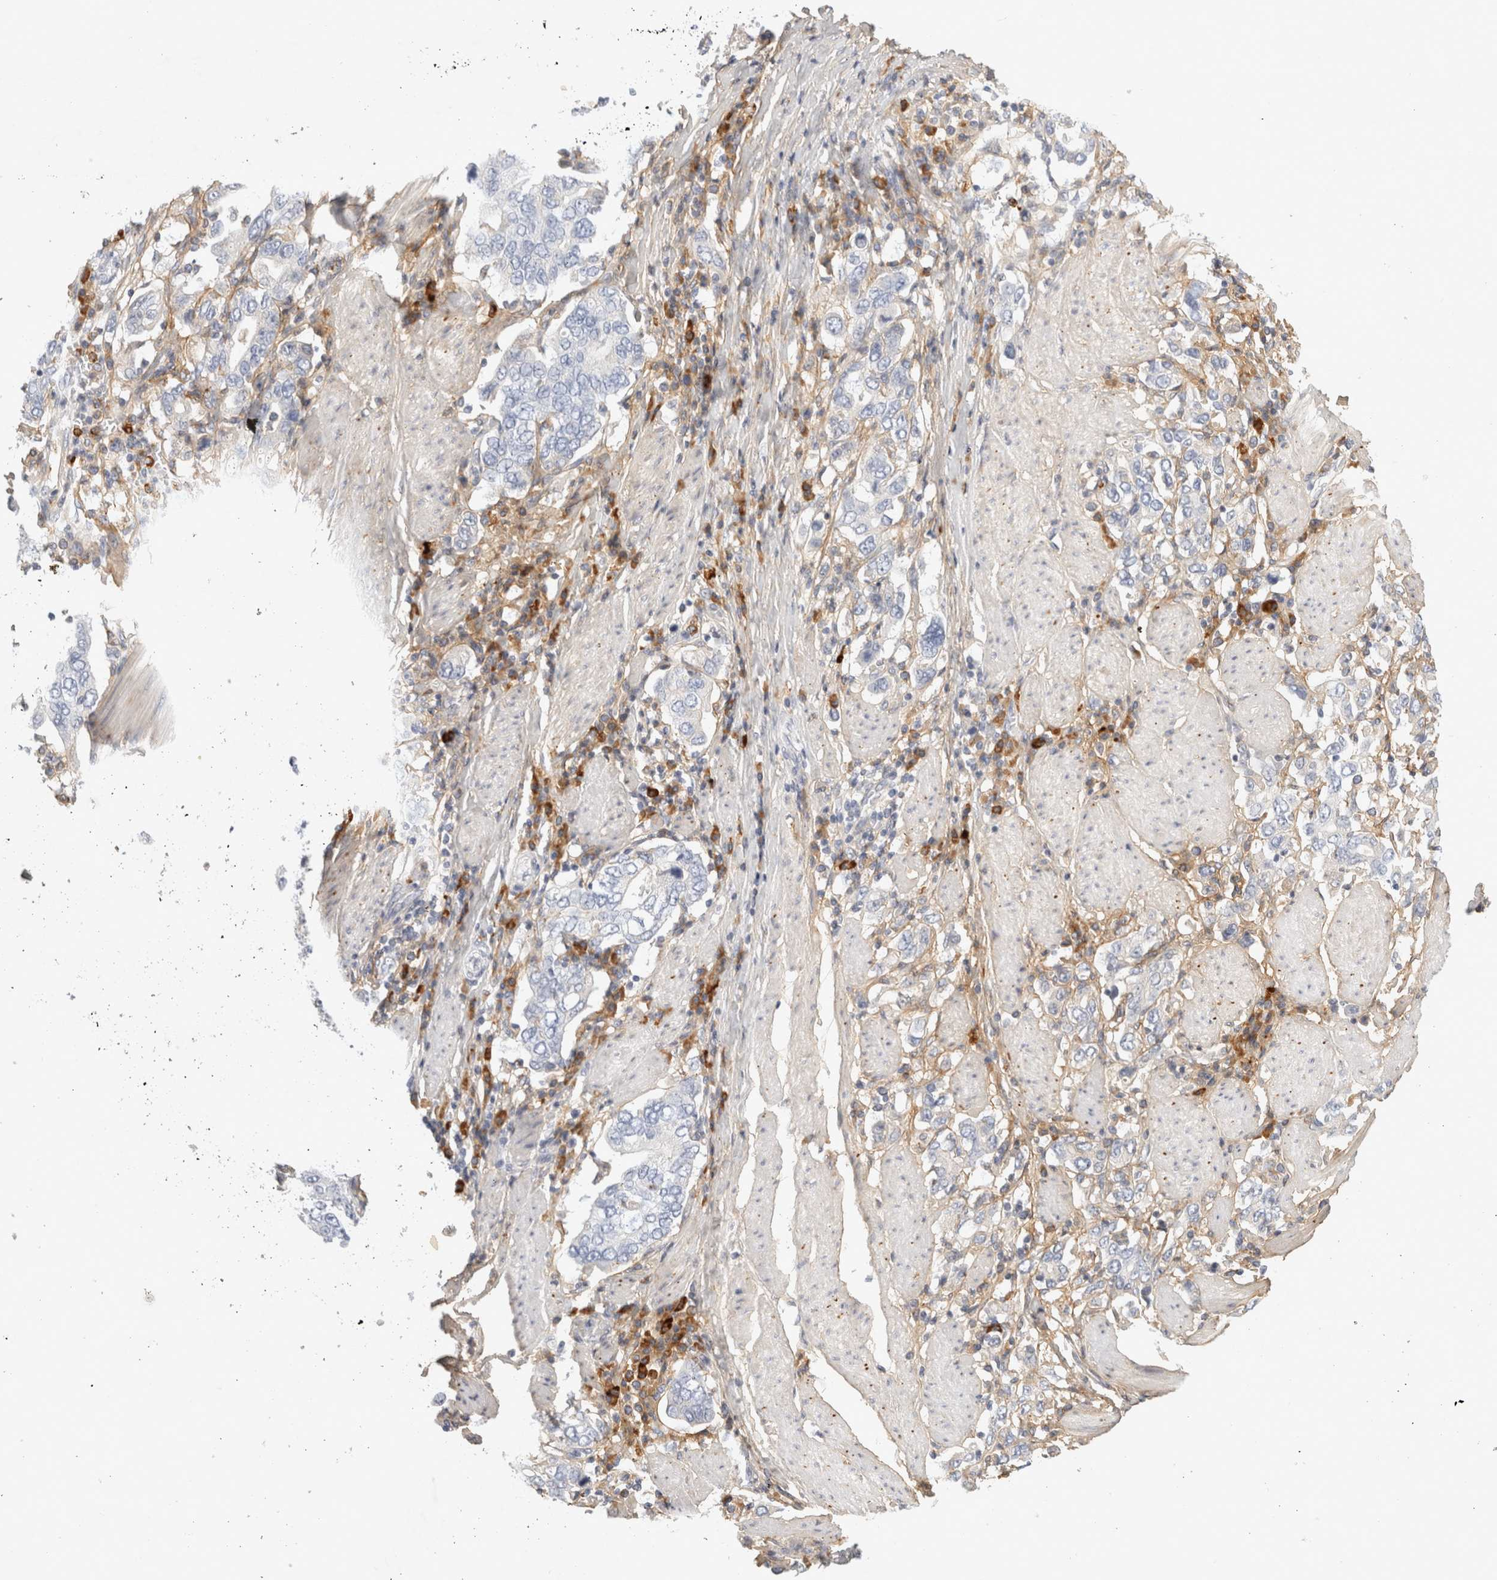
{"staining": {"intensity": "negative", "quantity": "none", "location": "none"}, "tissue": "stomach cancer", "cell_type": "Tumor cells", "image_type": "cancer", "snomed": [{"axis": "morphology", "description": "Adenocarcinoma, NOS"}, {"axis": "topography", "description": "Stomach, upper"}], "caption": "There is no significant expression in tumor cells of stomach cancer. Brightfield microscopy of IHC stained with DAB (3,3'-diaminobenzidine) (brown) and hematoxylin (blue), captured at high magnification.", "gene": "FGL2", "patient": {"sex": "male", "age": 62}}